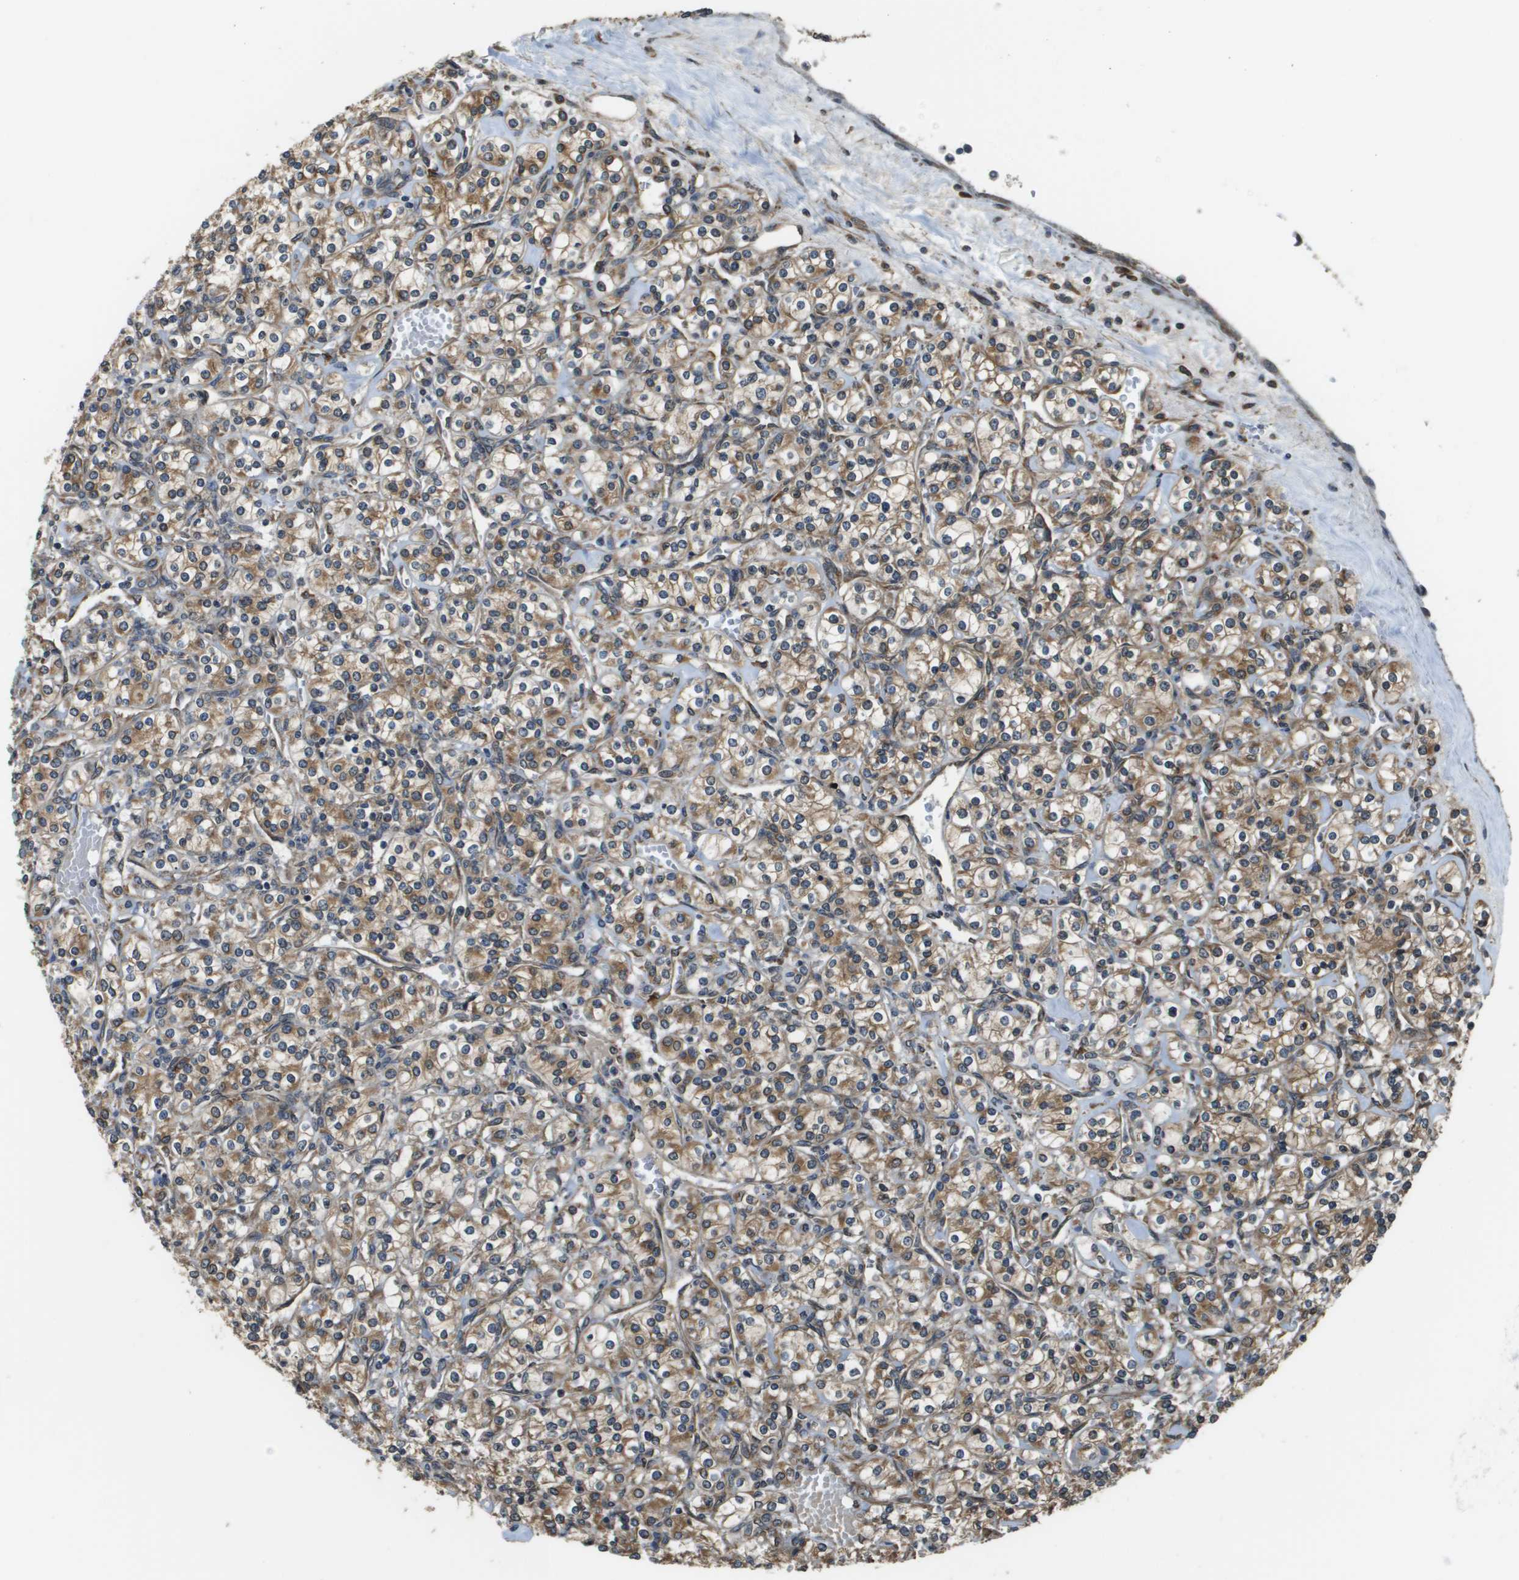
{"staining": {"intensity": "moderate", "quantity": ">75%", "location": "cytoplasmic/membranous"}, "tissue": "renal cancer", "cell_type": "Tumor cells", "image_type": "cancer", "snomed": [{"axis": "morphology", "description": "Adenocarcinoma, NOS"}, {"axis": "topography", "description": "Kidney"}], "caption": "Tumor cells demonstrate medium levels of moderate cytoplasmic/membranous staining in about >75% of cells in human adenocarcinoma (renal).", "gene": "SEC62", "patient": {"sex": "male", "age": 77}}